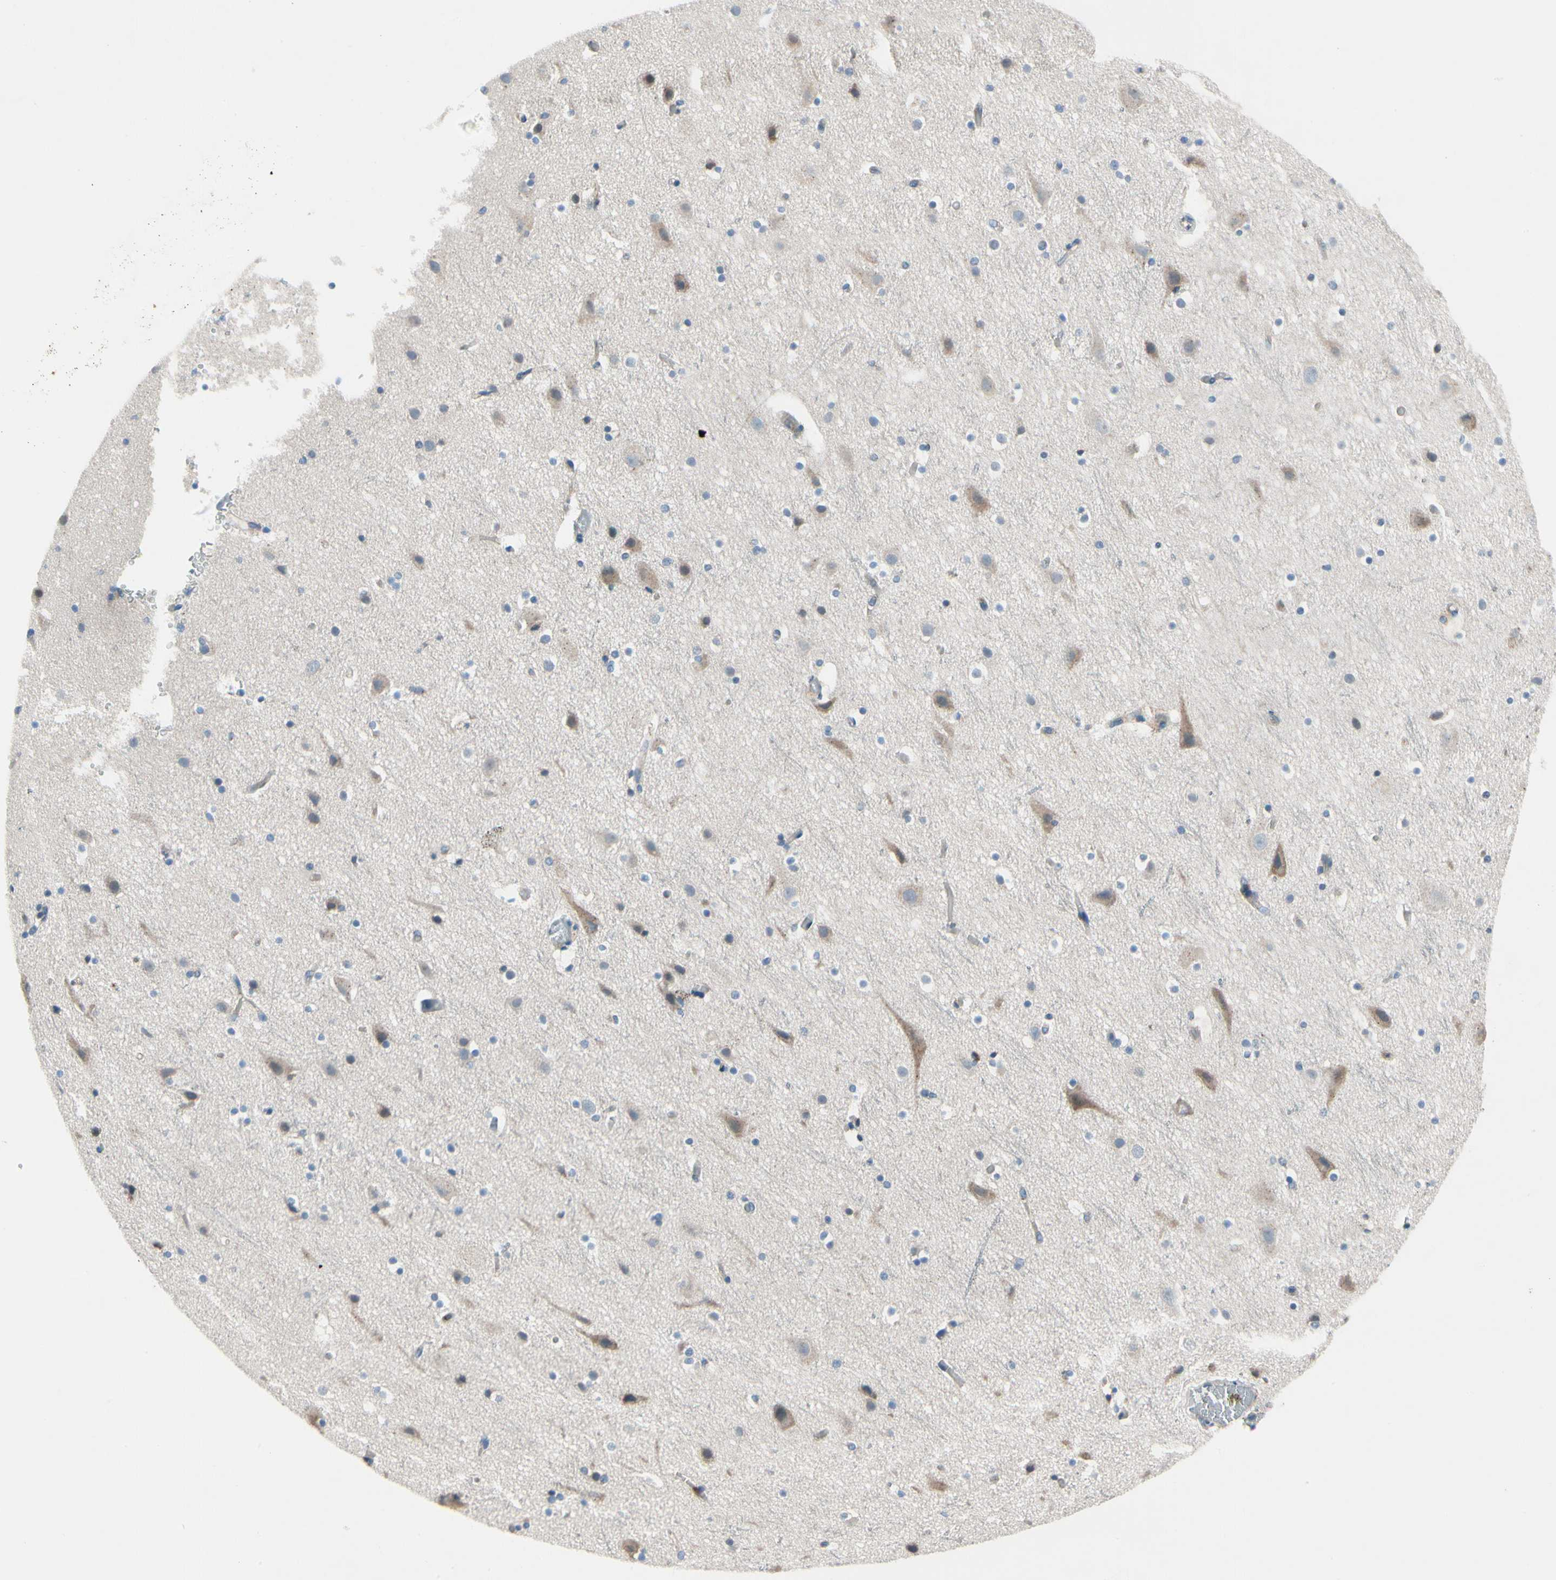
{"staining": {"intensity": "weak", "quantity": ">75%", "location": "cytoplasmic/membranous"}, "tissue": "cerebral cortex", "cell_type": "Endothelial cells", "image_type": "normal", "snomed": [{"axis": "morphology", "description": "Normal tissue, NOS"}, {"axis": "topography", "description": "Cerebral cortex"}], "caption": "Immunohistochemistry (DAB (3,3'-diaminobenzidine)) staining of unremarkable cerebral cortex reveals weak cytoplasmic/membranous protein expression in approximately >75% of endothelial cells. The staining was performed using DAB to visualize the protein expression in brown, while the nuclei were stained in blue with hematoxylin (Magnification: 20x).", "gene": "HJURP", "patient": {"sex": "male", "age": 45}}